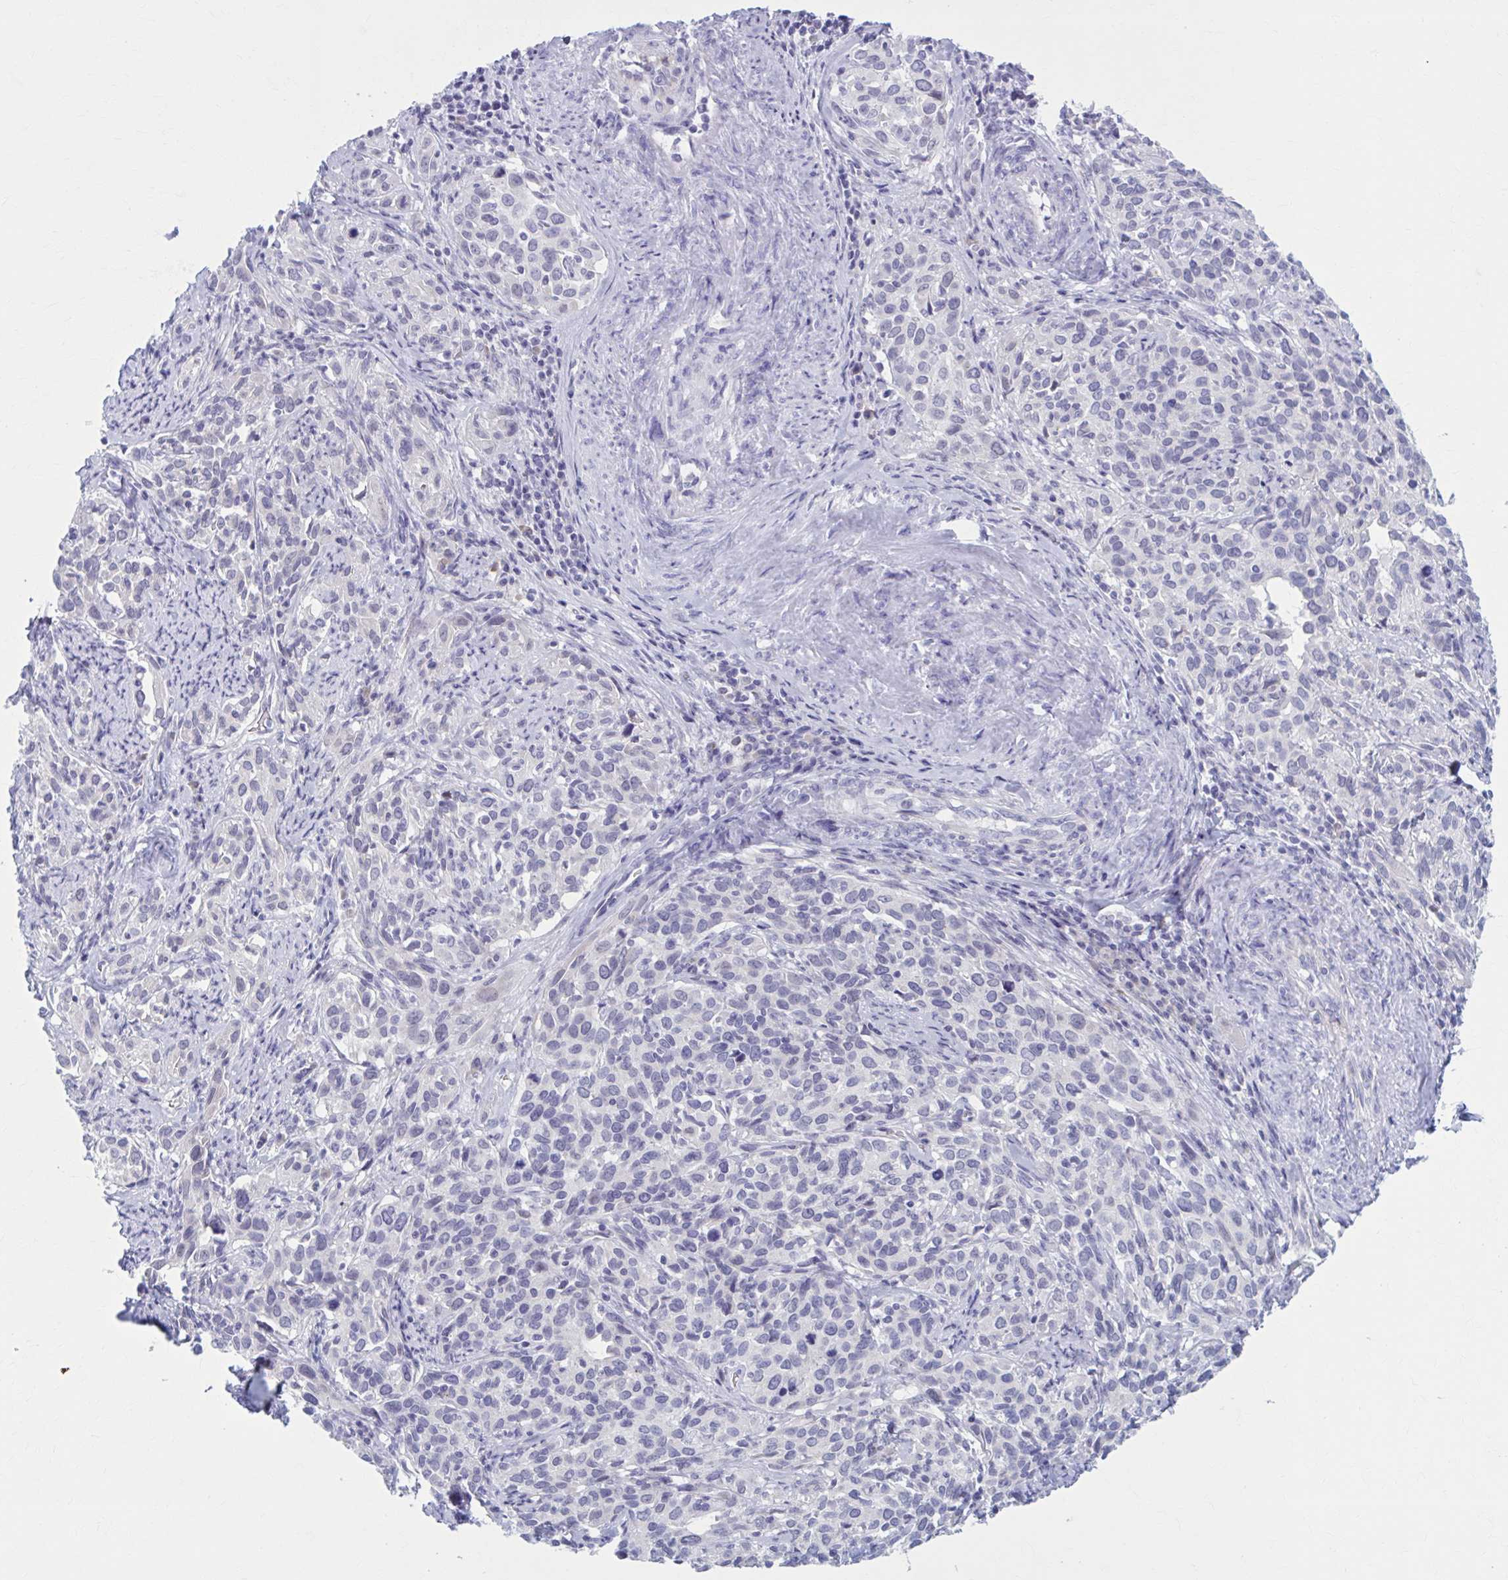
{"staining": {"intensity": "negative", "quantity": "none", "location": "none"}, "tissue": "cervical cancer", "cell_type": "Tumor cells", "image_type": "cancer", "snomed": [{"axis": "morphology", "description": "Normal tissue, NOS"}, {"axis": "morphology", "description": "Squamous cell carcinoma, NOS"}, {"axis": "topography", "description": "Cervix"}], "caption": "The photomicrograph reveals no staining of tumor cells in cervical cancer (squamous cell carcinoma). (DAB immunohistochemistry (IHC) visualized using brightfield microscopy, high magnification).", "gene": "CCDC105", "patient": {"sex": "female", "age": 51}}